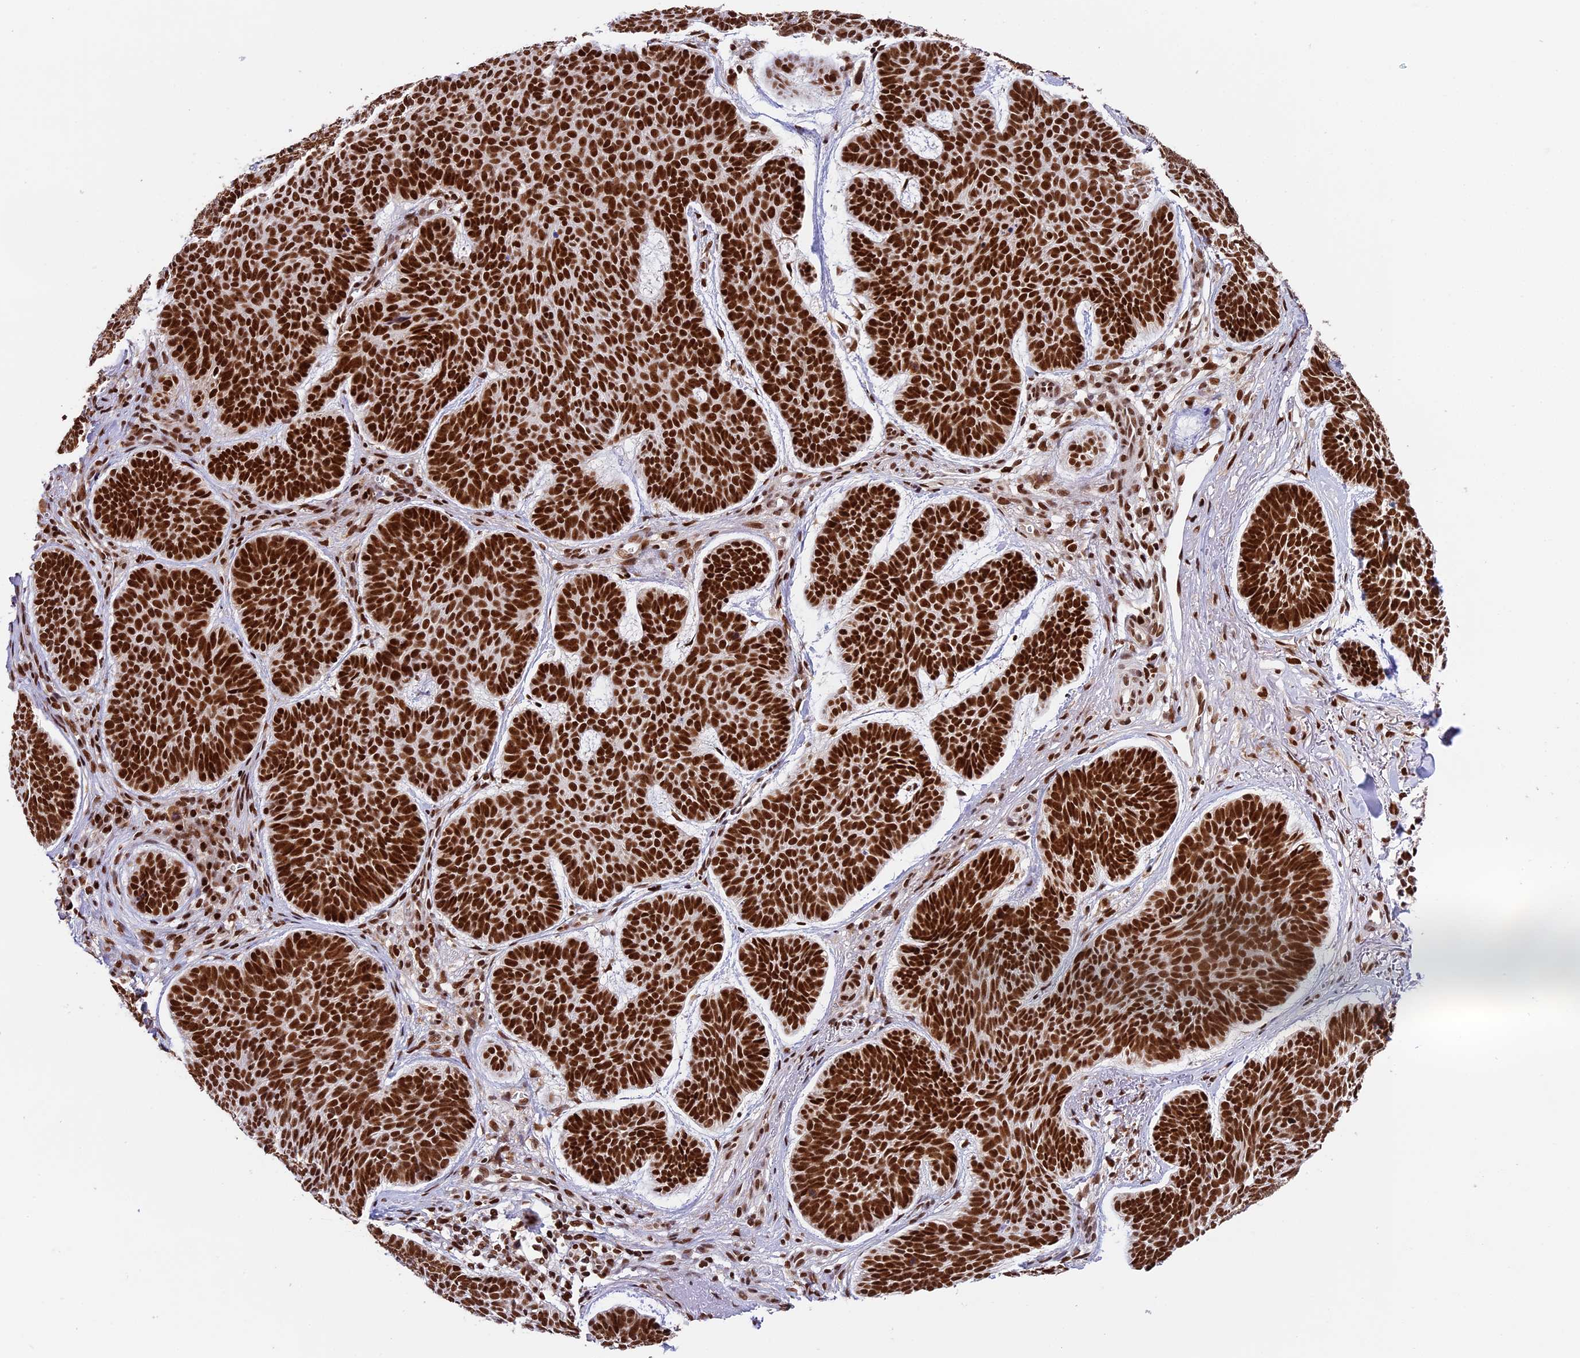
{"staining": {"intensity": "strong", "quantity": ">75%", "location": "nuclear"}, "tissue": "skin cancer", "cell_type": "Tumor cells", "image_type": "cancer", "snomed": [{"axis": "morphology", "description": "Basal cell carcinoma"}, {"axis": "topography", "description": "Skin"}], "caption": "Human skin cancer (basal cell carcinoma) stained with a brown dye exhibits strong nuclear positive expression in approximately >75% of tumor cells.", "gene": "RAMAC", "patient": {"sex": "female", "age": 74}}